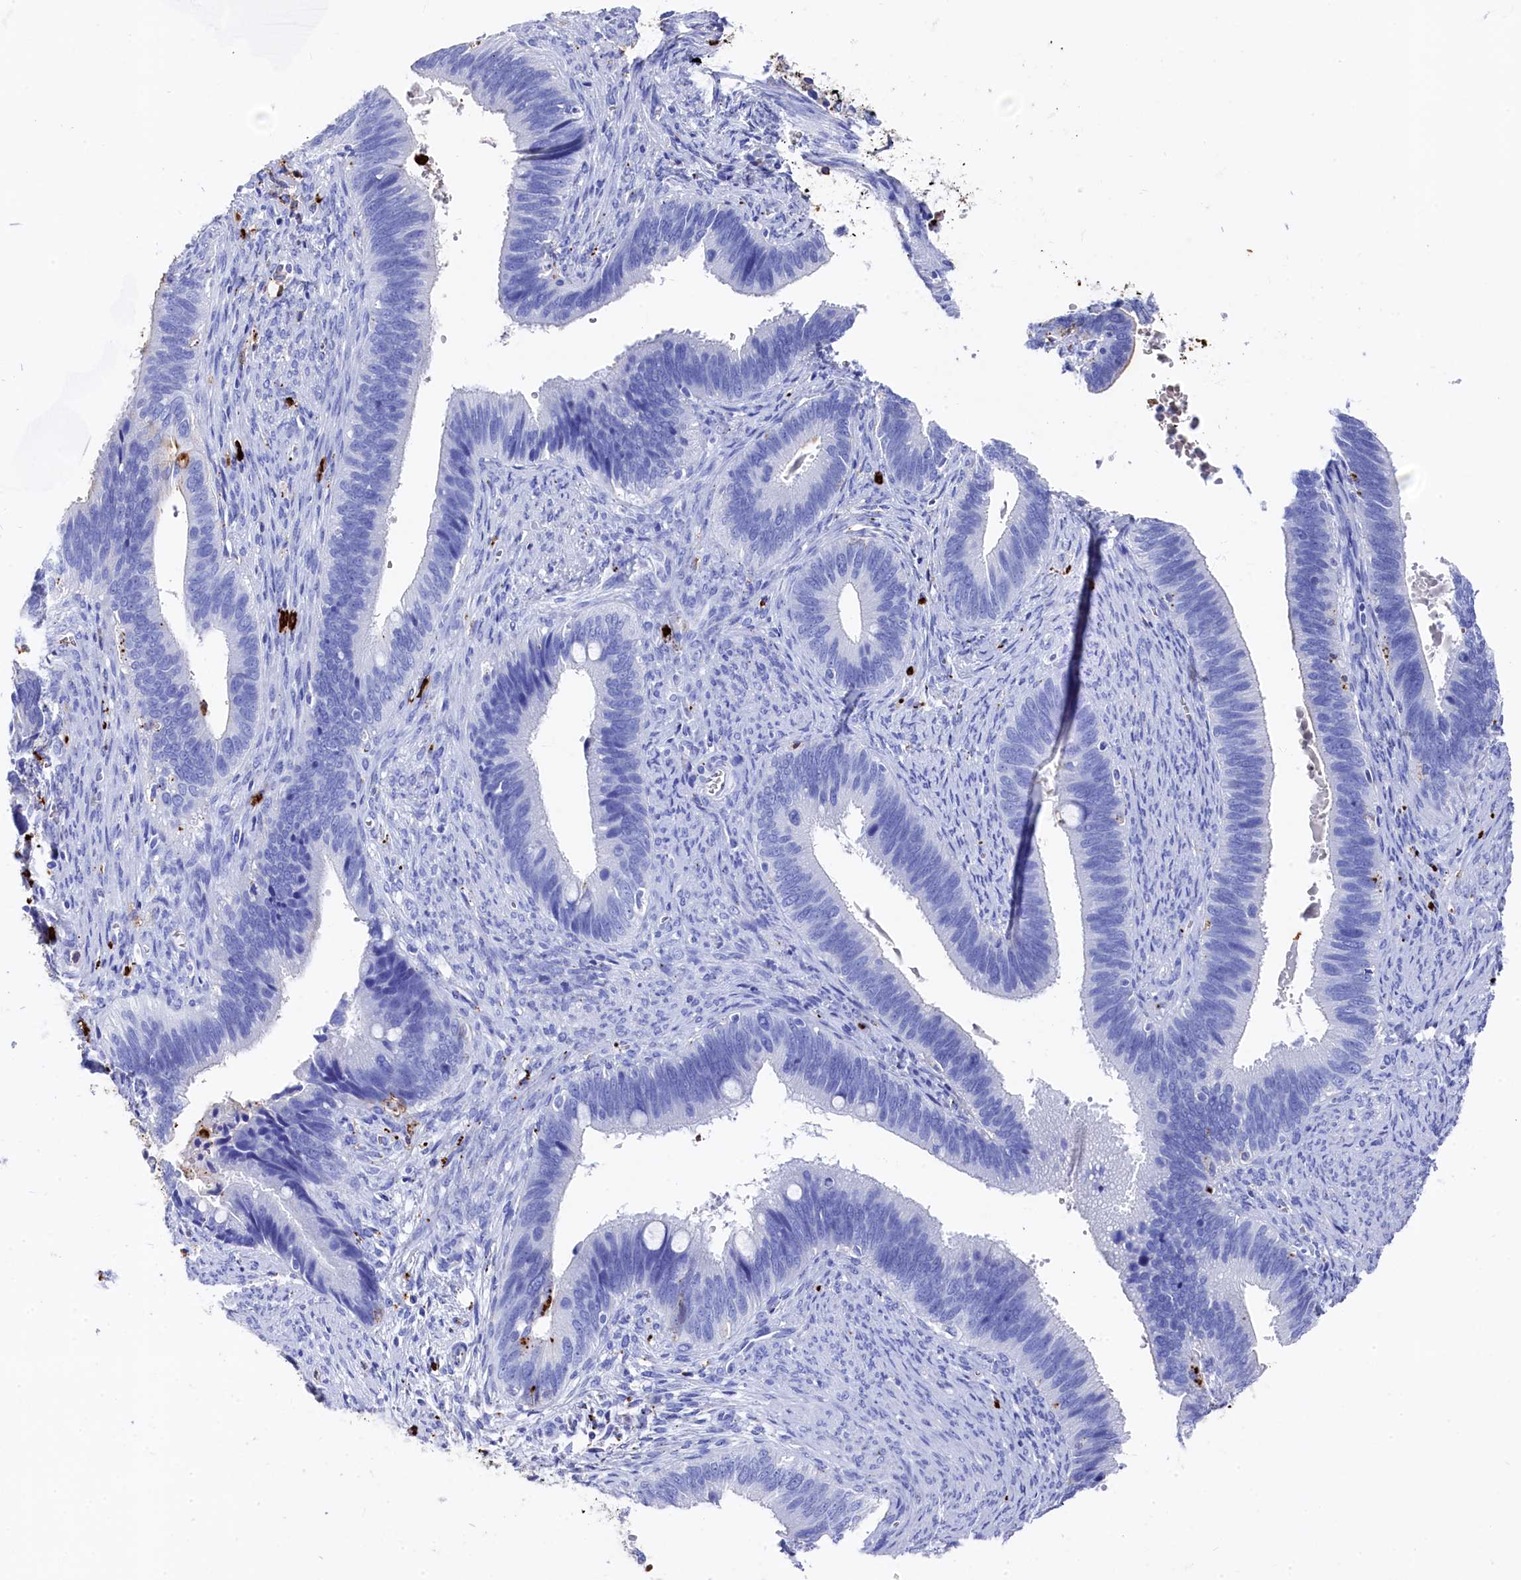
{"staining": {"intensity": "negative", "quantity": "none", "location": "none"}, "tissue": "cervical cancer", "cell_type": "Tumor cells", "image_type": "cancer", "snomed": [{"axis": "morphology", "description": "Adenocarcinoma, NOS"}, {"axis": "topography", "description": "Cervix"}], "caption": "Adenocarcinoma (cervical) was stained to show a protein in brown. There is no significant expression in tumor cells.", "gene": "PLAC8", "patient": {"sex": "female", "age": 42}}